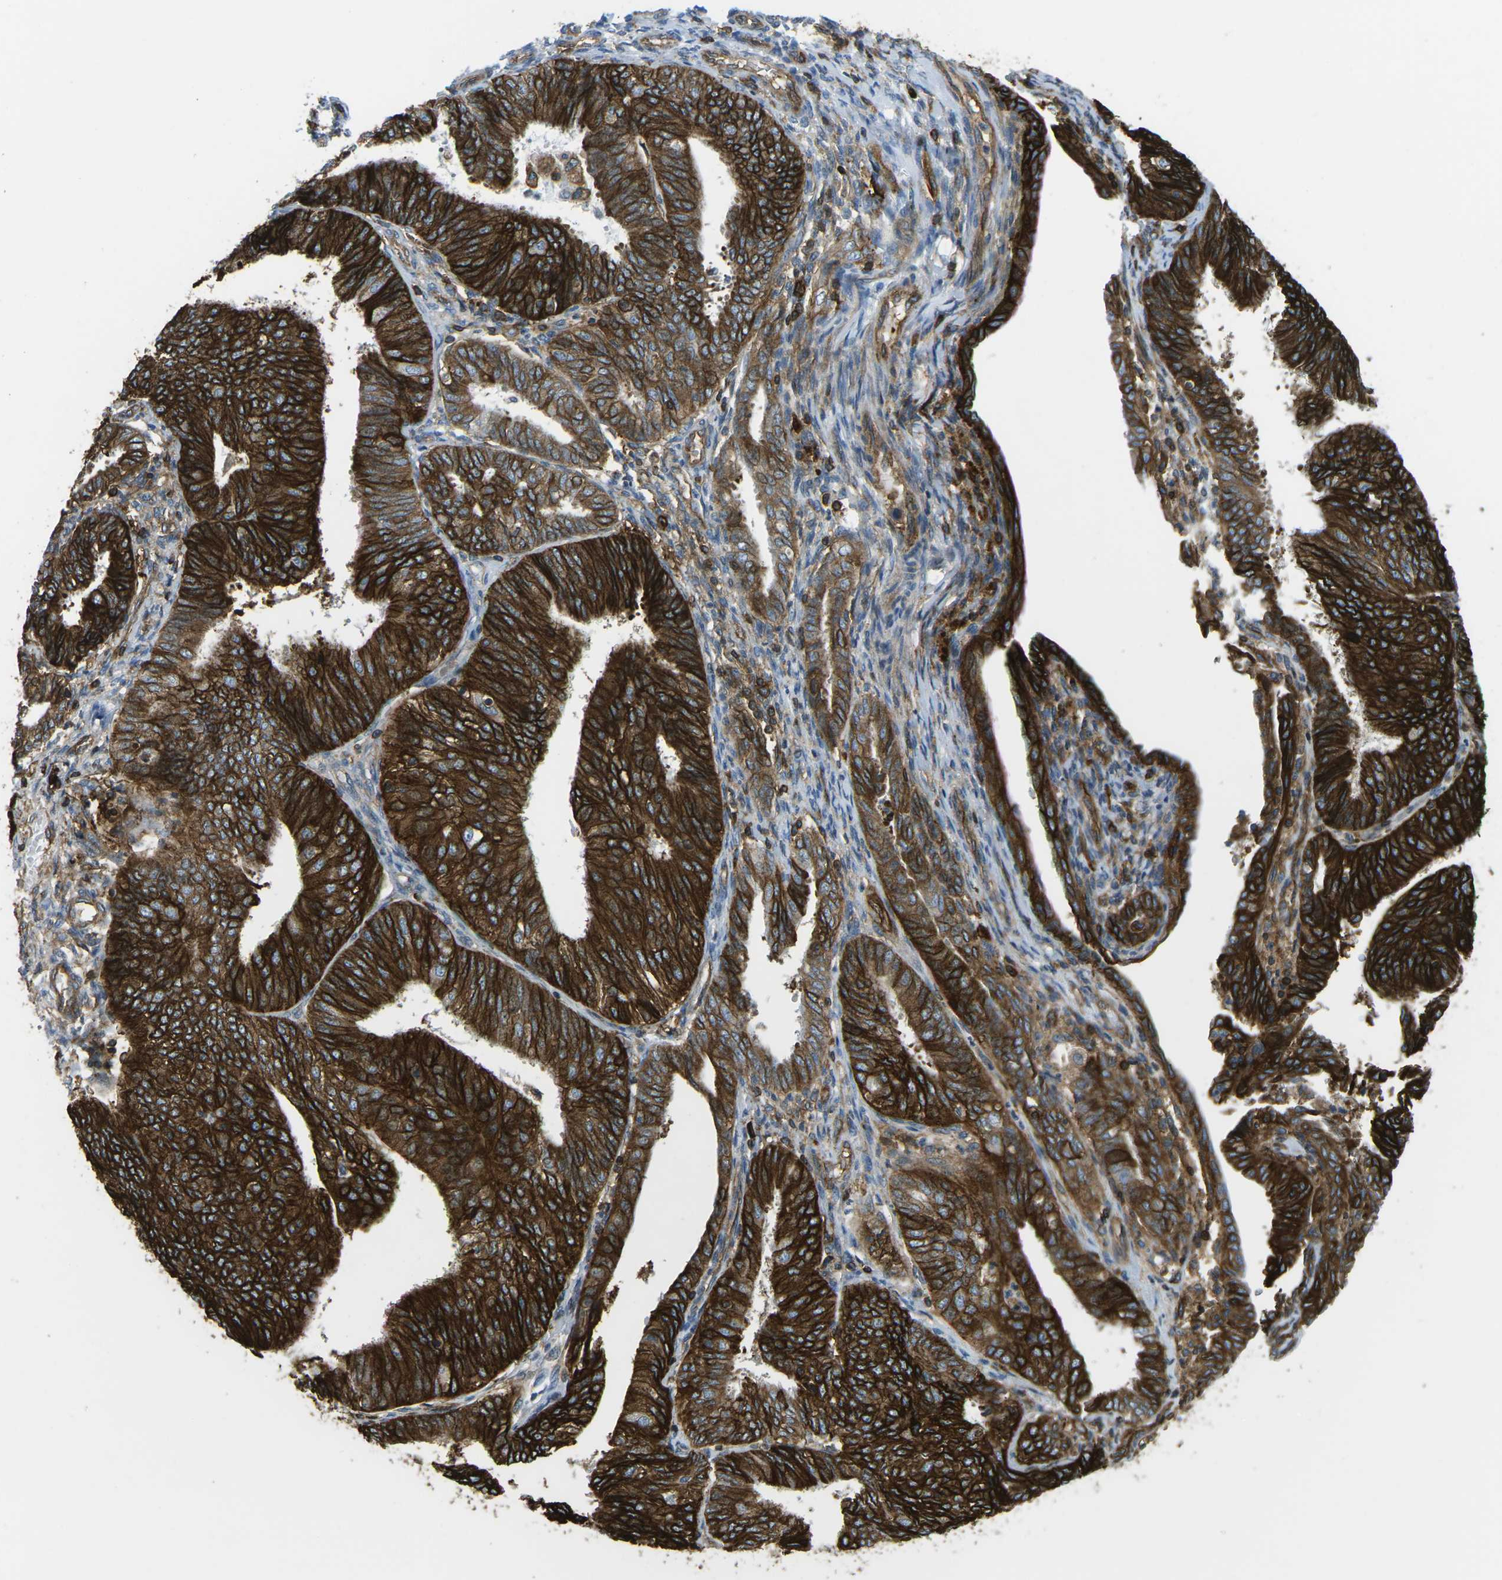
{"staining": {"intensity": "strong", "quantity": ">75%", "location": "cytoplasmic/membranous"}, "tissue": "endometrial cancer", "cell_type": "Tumor cells", "image_type": "cancer", "snomed": [{"axis": "morphology", "description": "Adenocarcinoma, NOS"}, {"axis": "topography", "description": "Endometrium"}], "caption": "Brown immunohistochemical staining in adenocarcinoma (endometrial) displays strong cytoplasmic/membranous staining in approximately >75% of tumor cells. The protein of interest is shown in brown color, while the nuclei are stained blue.", "gene": "HLA-B", "patient": {"sex": "female", "age": 58}}